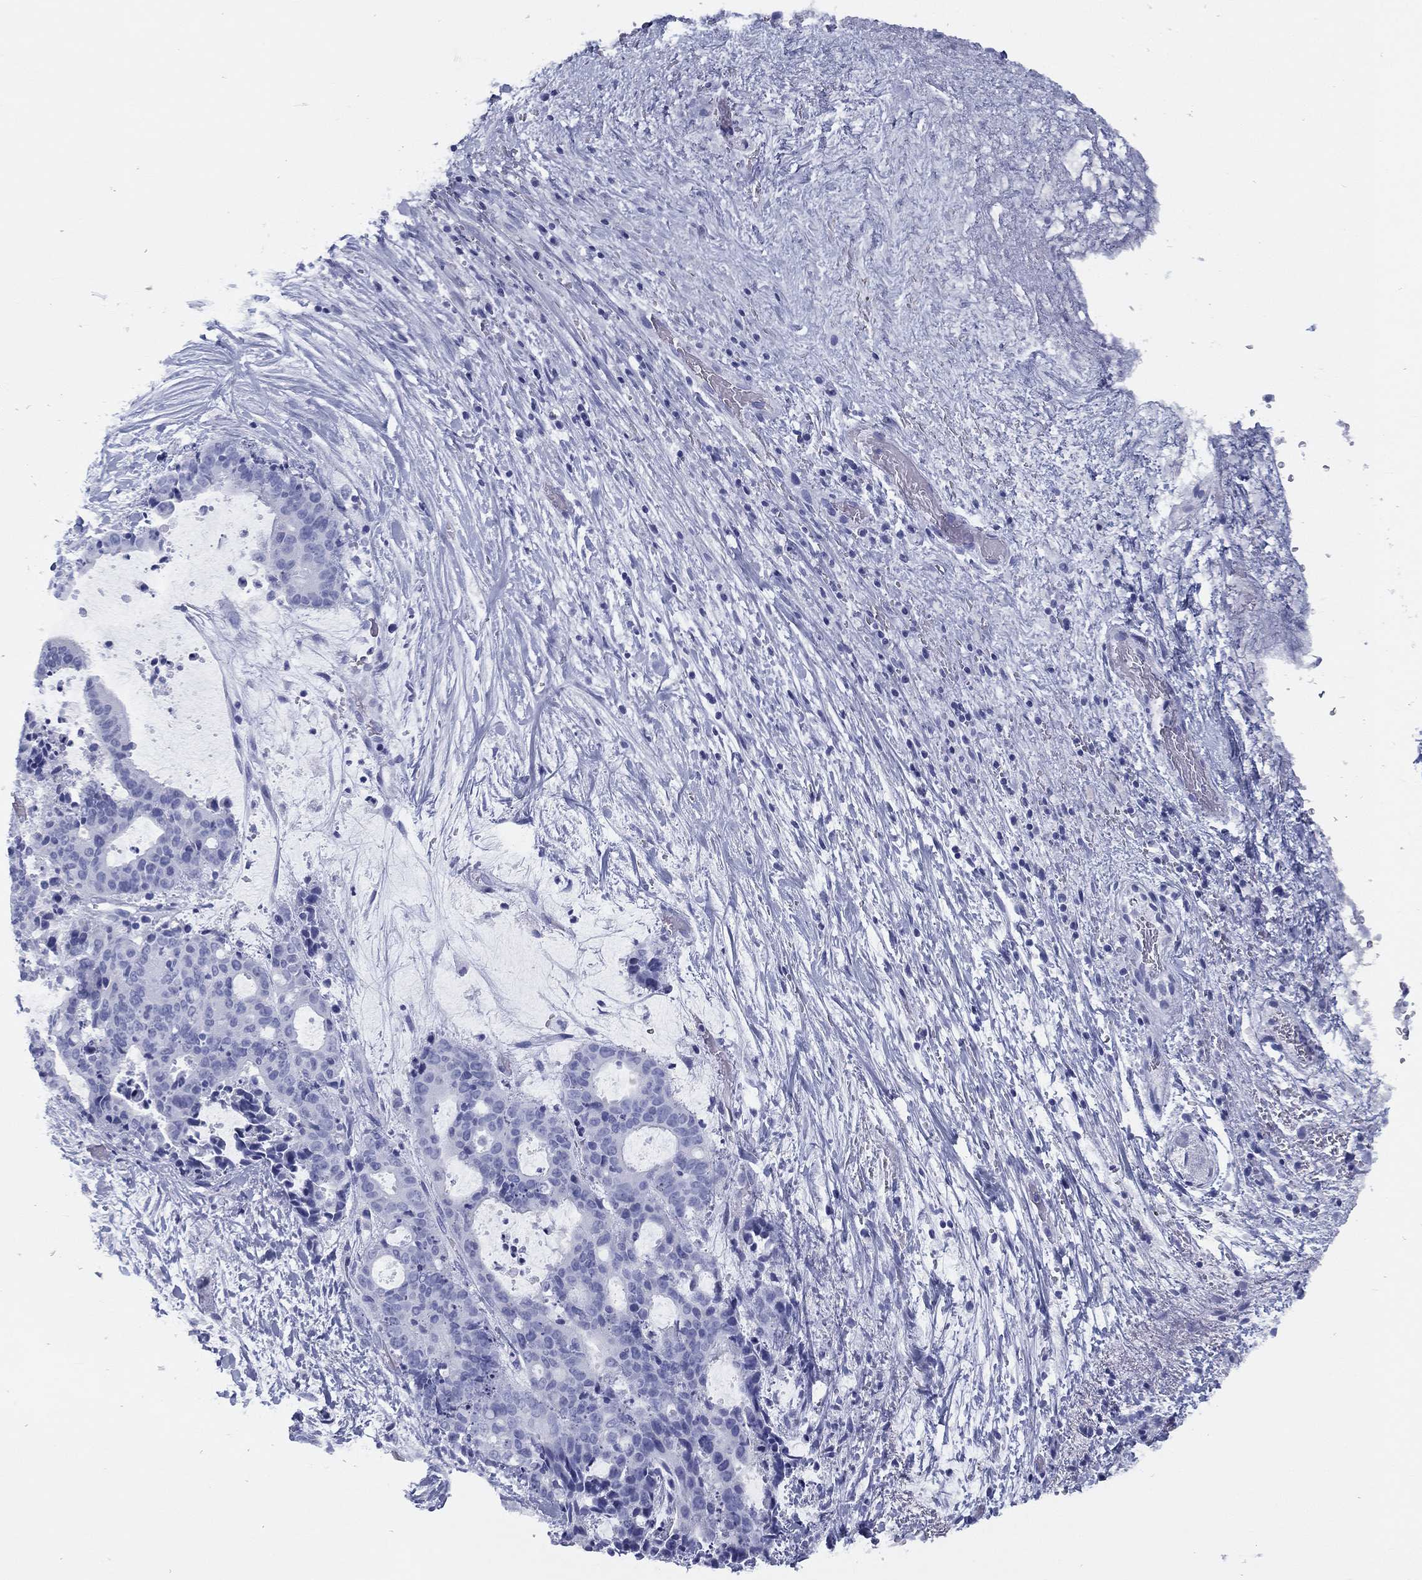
{"staining": {"intensity": "negative", "quantity": "none", "location": "none"}, "tissue": "liver cancer", "cell_type": "Tumor cells", "image_type": "cancer", "snomed": [{"axis": "morphology", "description": "Cholangiocarcinoma"}, {"axis": "topography", "description": "Liver"}], "caption": "Immunohistochemistry (IHC) photomicrograph of neoplastic tissue: liver cancer (cholangiocarcinoma) stained with DAB (3,3'-diaminobenzidine) reveals no significant protein positivity in tumor cells.", "gene": "TMEM252", "patient": {"sex": "female", "age": 73}}